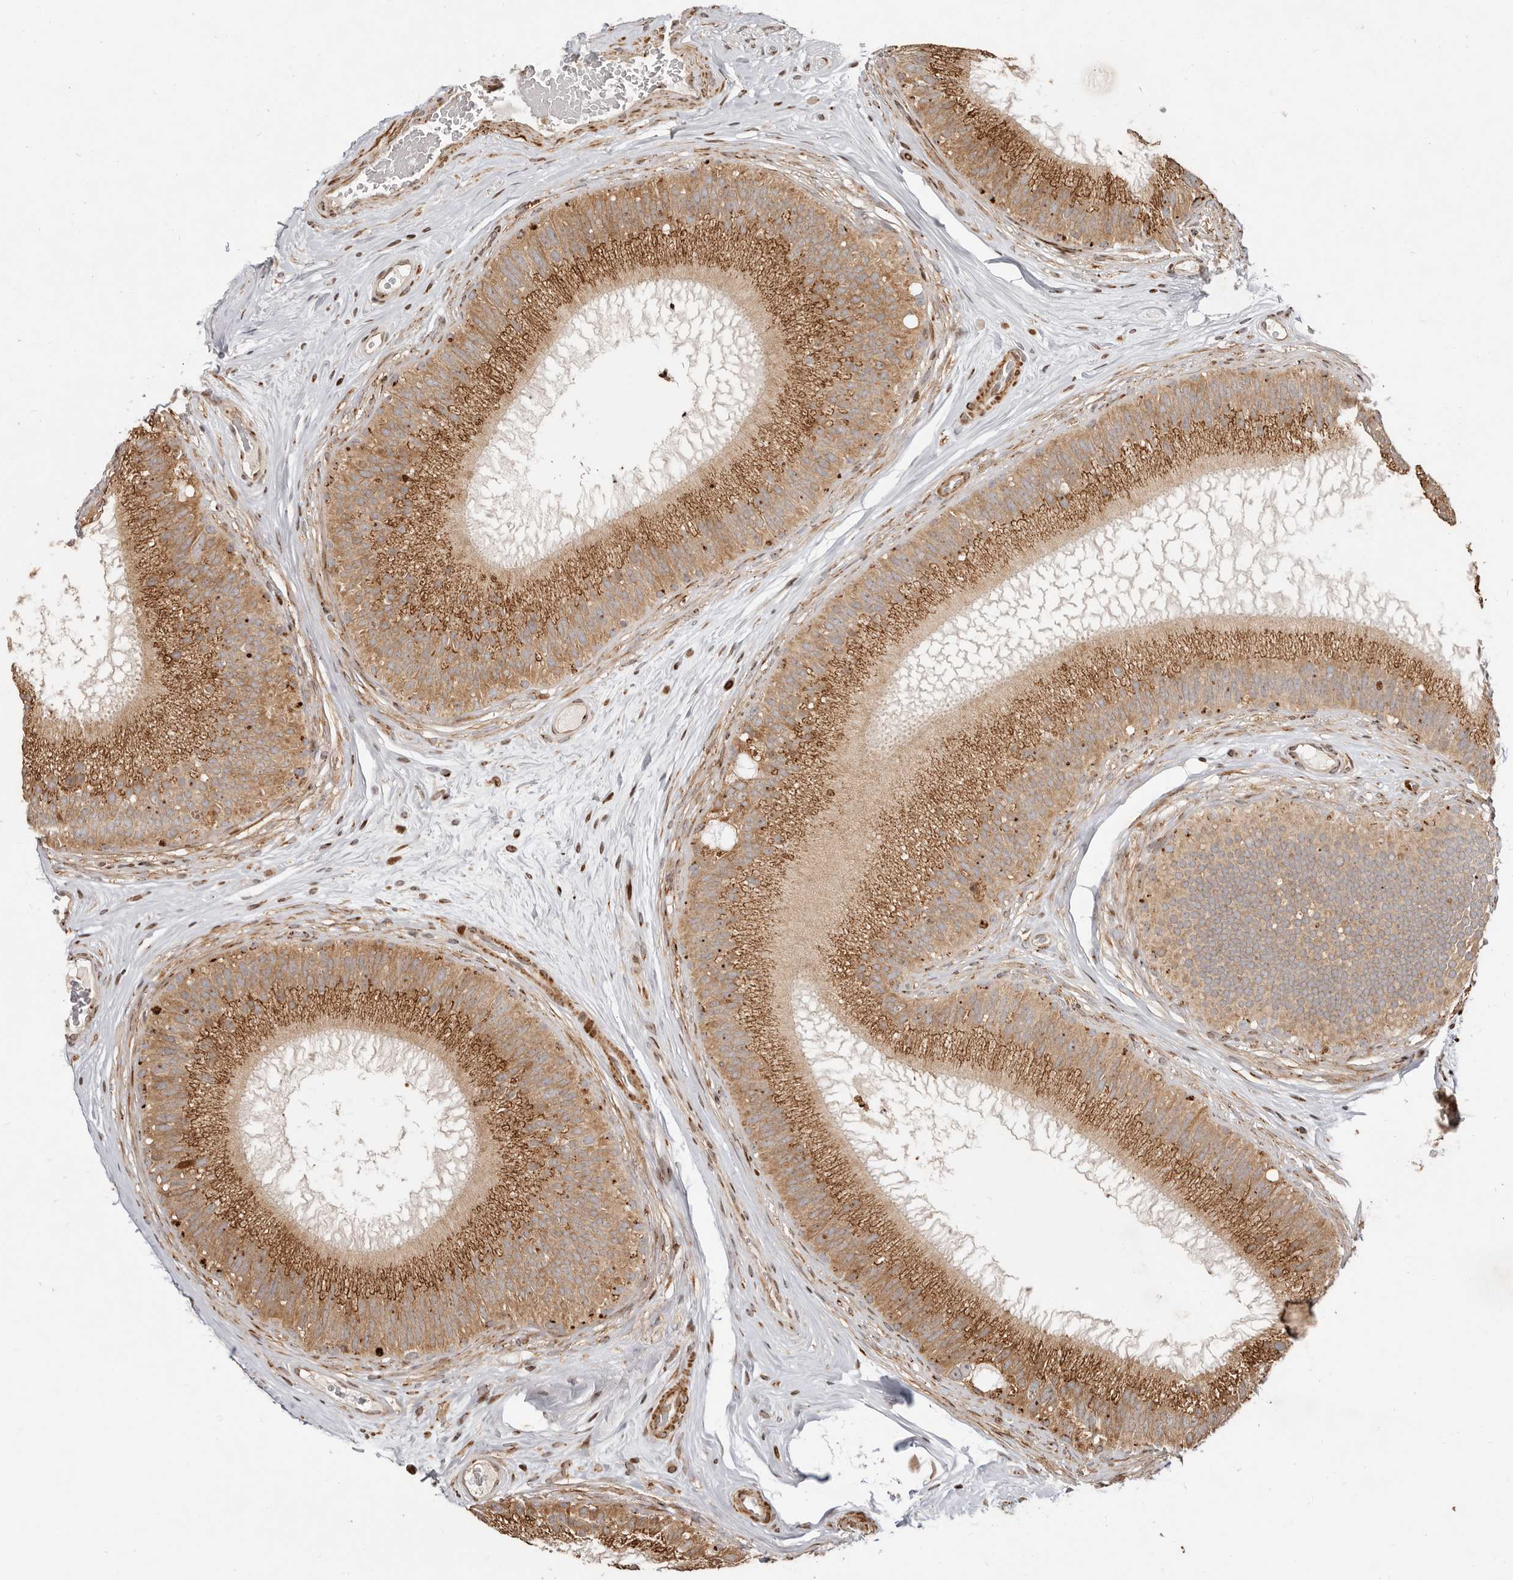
{"staining": {"intensity": "moderate", "quantity": ">75%", "location": "cytoplasmic/membranous"}, "tissue": "epididymis", "cell_type": "Glandular cells", "image_type": "normal", "snomed": [{"axis": "morphology", "description": "Normal tissue, NOS"}, {"axis": "topography", "description": "Epididymis"}], "caption": "Moderate cytoplasmic/membranous positivity is seen in approximately >75% of glandular cells in normal epididymis.", "gene": "TRIM4", "patient": {"sex": "male", "age": 45}}